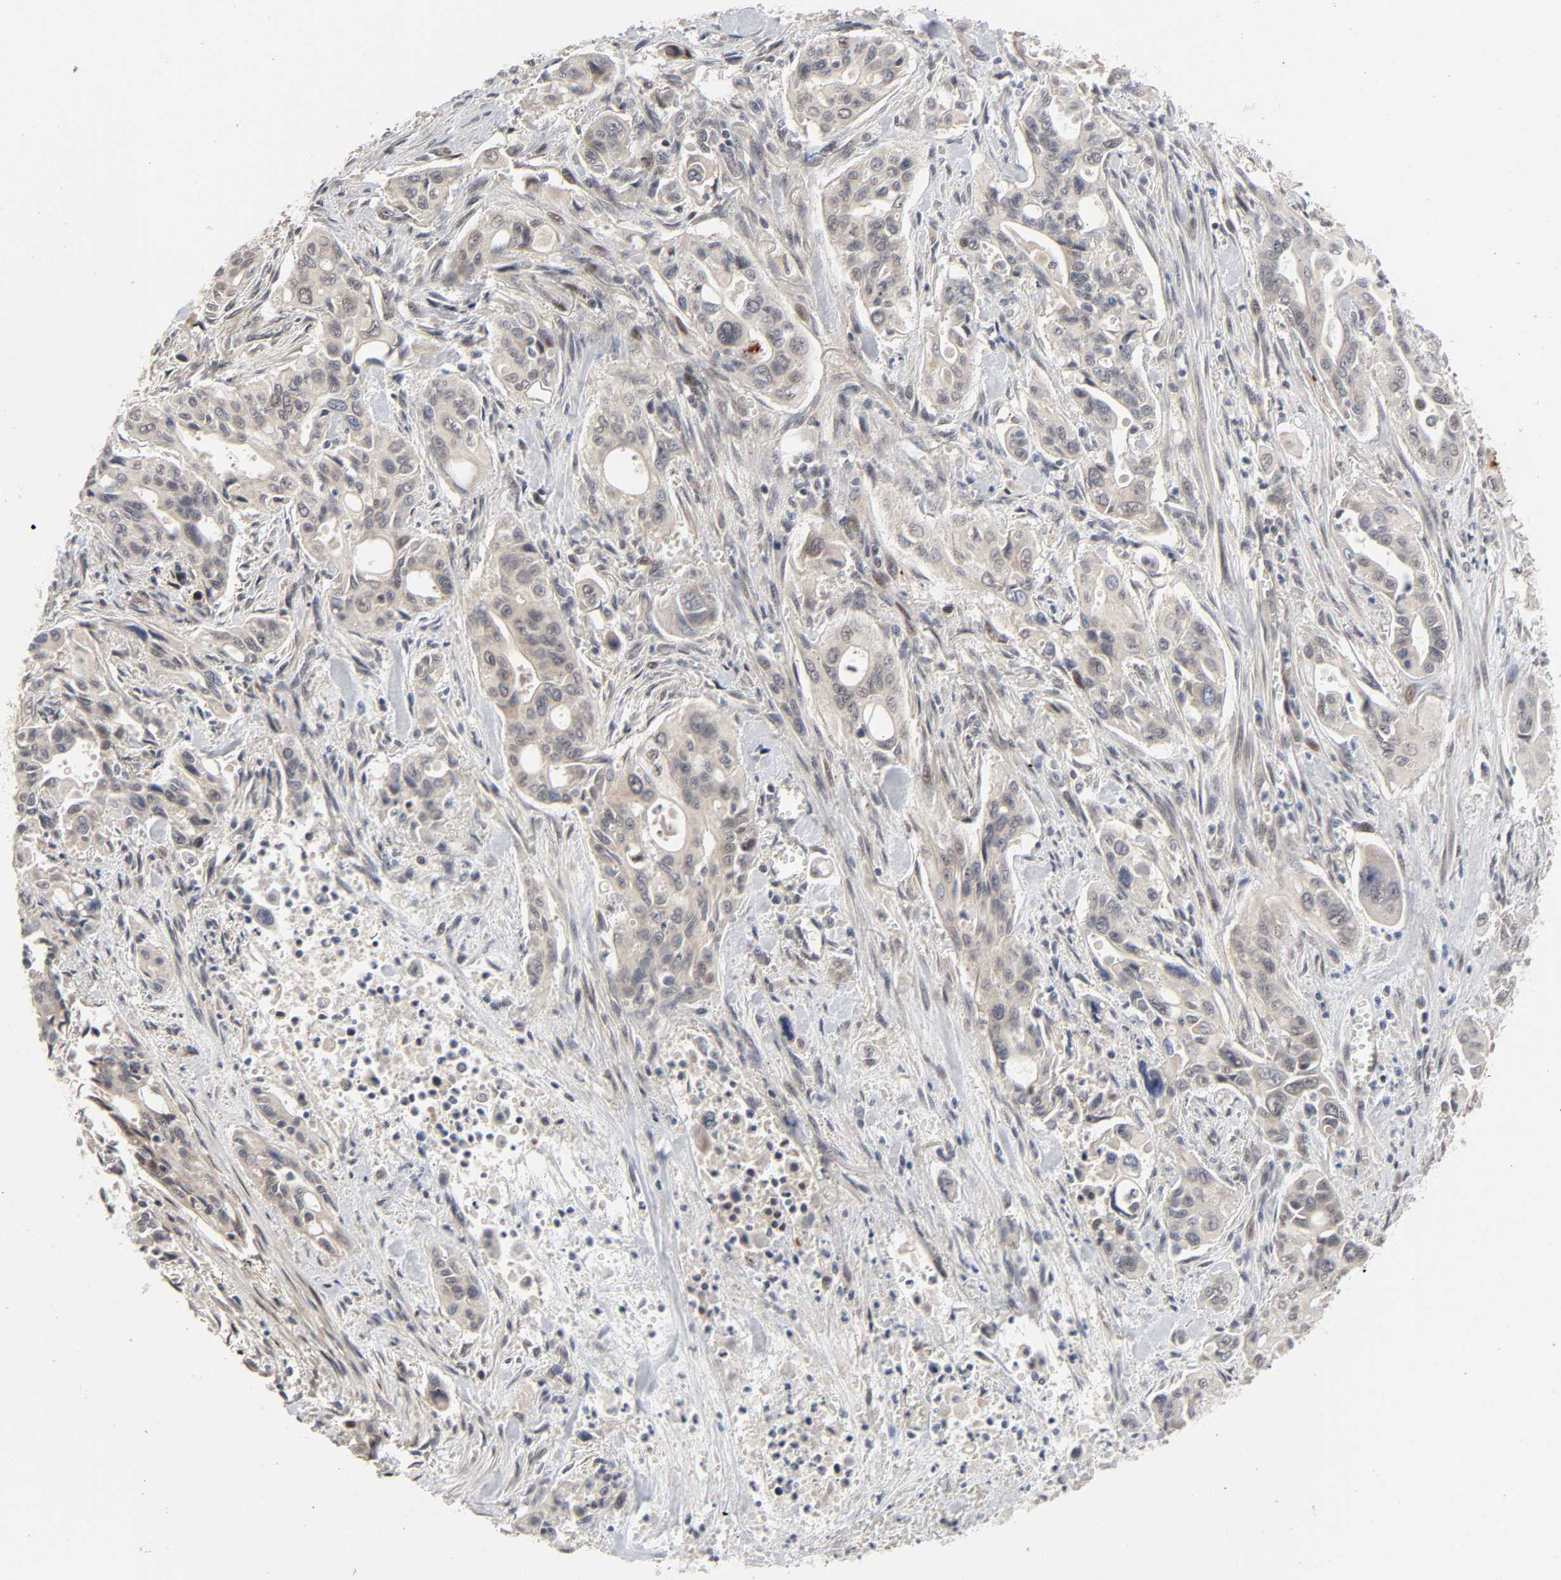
{"staining": {"intensity": "negative", "quantity": "none", "location": "none"}, "tissue": "pancreatic cancer", "cell_type": "Tumor cells", "image_type": "cancer", "snomed": [{"axis": "morphology", "description": "Adenocarcinoma, NOS"}, {"axis": "topography", "description": "Pancreas"}], "caption": "The histopathology image shows no significant positivity in tumor cells of pancreatic cancer (adenocarcinoma). Nuclei are stained in blue.", "gene": "ZKSCAN8", "patient": {"sex": "male", "age": 77}}